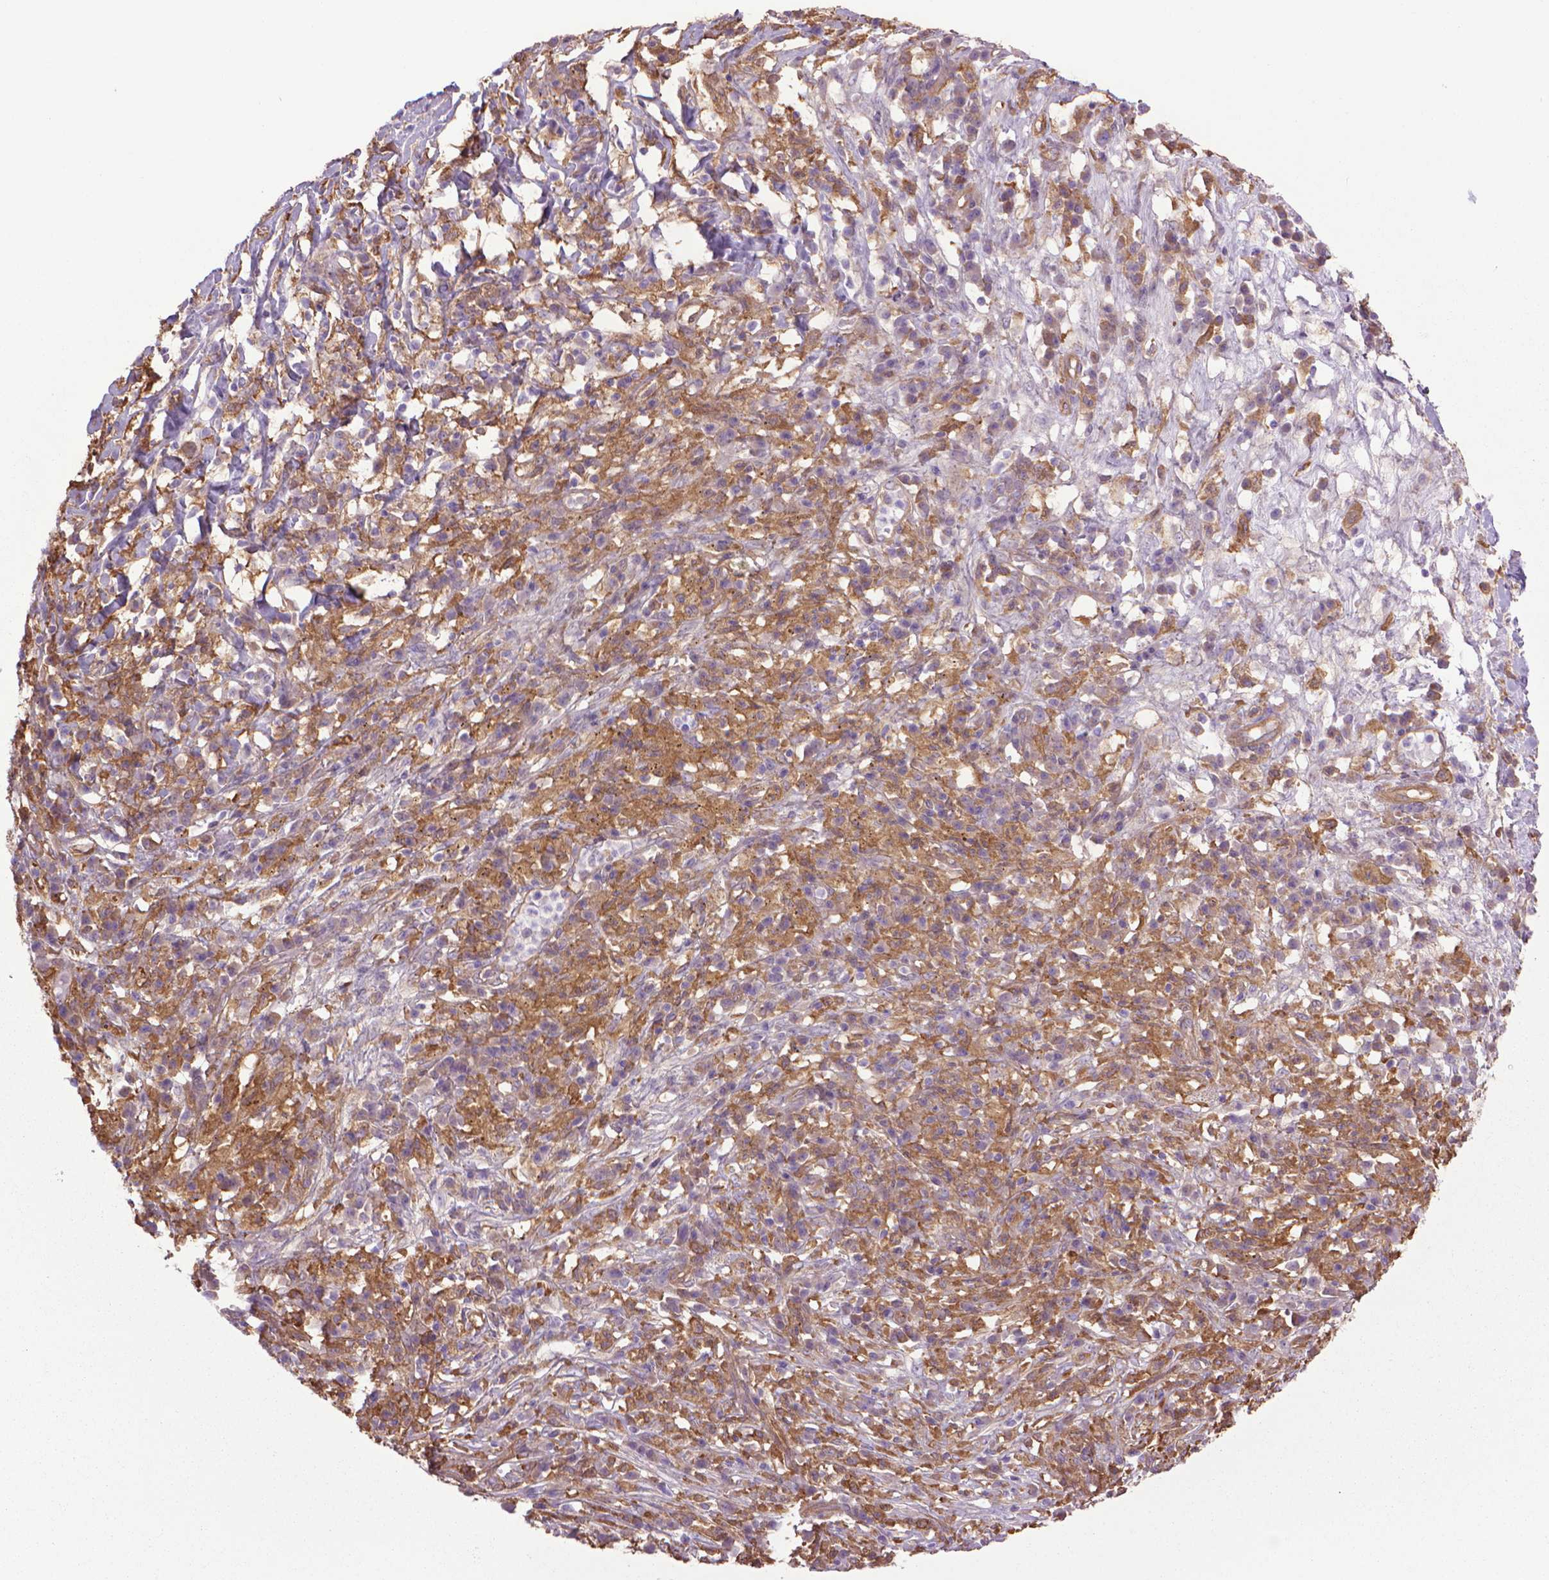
{"staining": {"intensity": "moderate", "quantity": ">75%", "location": "cytoplasmic/membranous"}, "tissue": "melanoma", "cell_type": "Tumor cells", "image_type": "cancer", "snomed": [{"axis": "morphology", "description": "Malignant melanoma, NOS"}, {"axis": "topography", "description": "Skin"}], "caption": "A high-resolution histopathology image shows immunohistochemistry staining of malignant melanoma, which reveals moderate cytoplasmic/membranous expression in approximately >75% of tumor cells.", "gene": "CORO1B", "patient": {"sex": "female", "age": 91}}